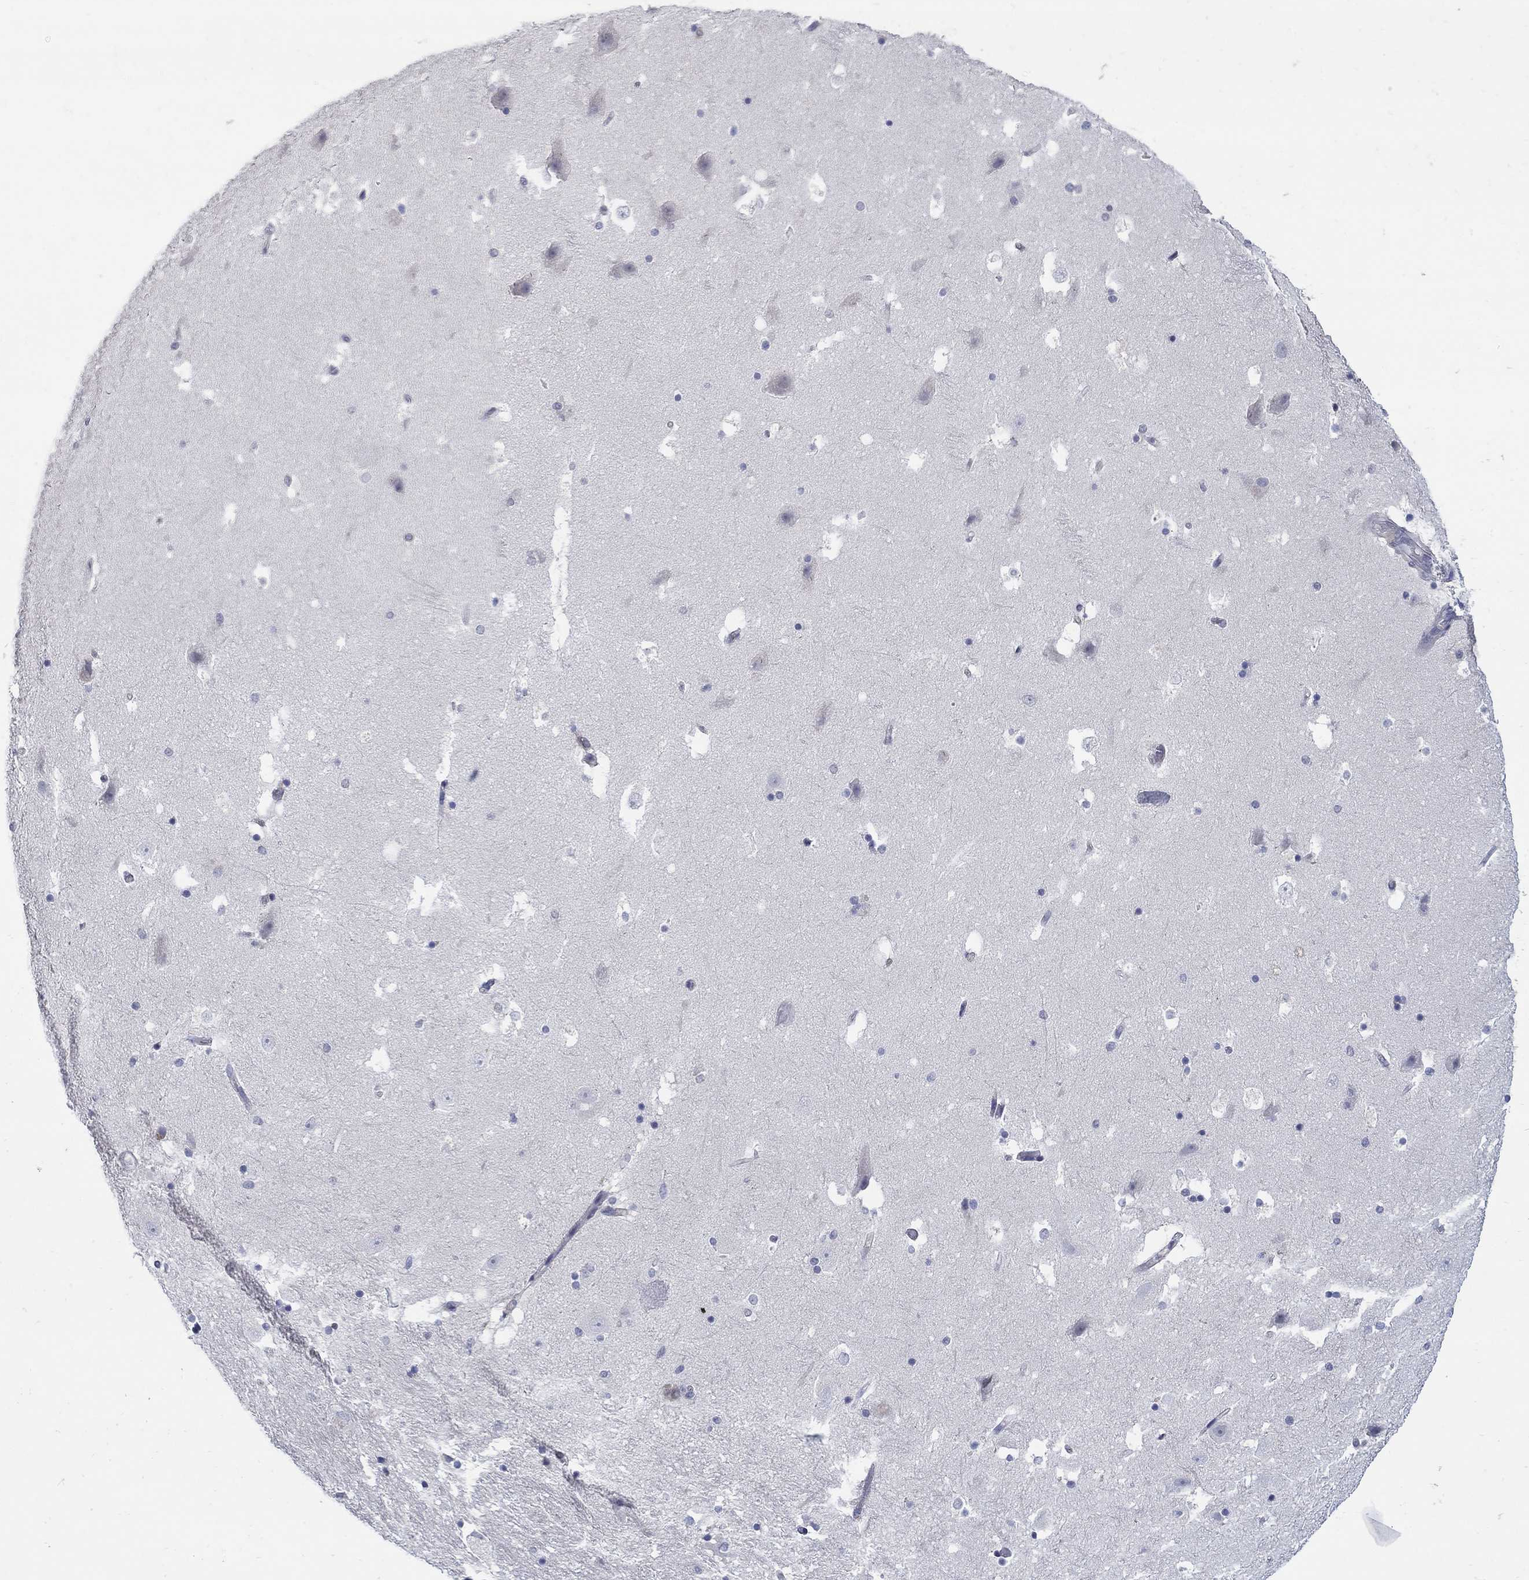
{"staining": {"intensity": "negative", "quantity": "none", "location": "none"}, "tissue": "hippocampus", "cell_type": "Glial cells", "image_type": "normal", "snomed": [{"axis": "morphology", "description": "Normal tissue, NOS"}, {"axis": "topography", "description": "Hippocampus"}], "caption": "This is an immunohistochemistry (IHC) histopathology image of benign human hippocampus. There is no staining in glial cells.", "gene": "CETN1", "patient": {"sex": "male", "age": 51}}